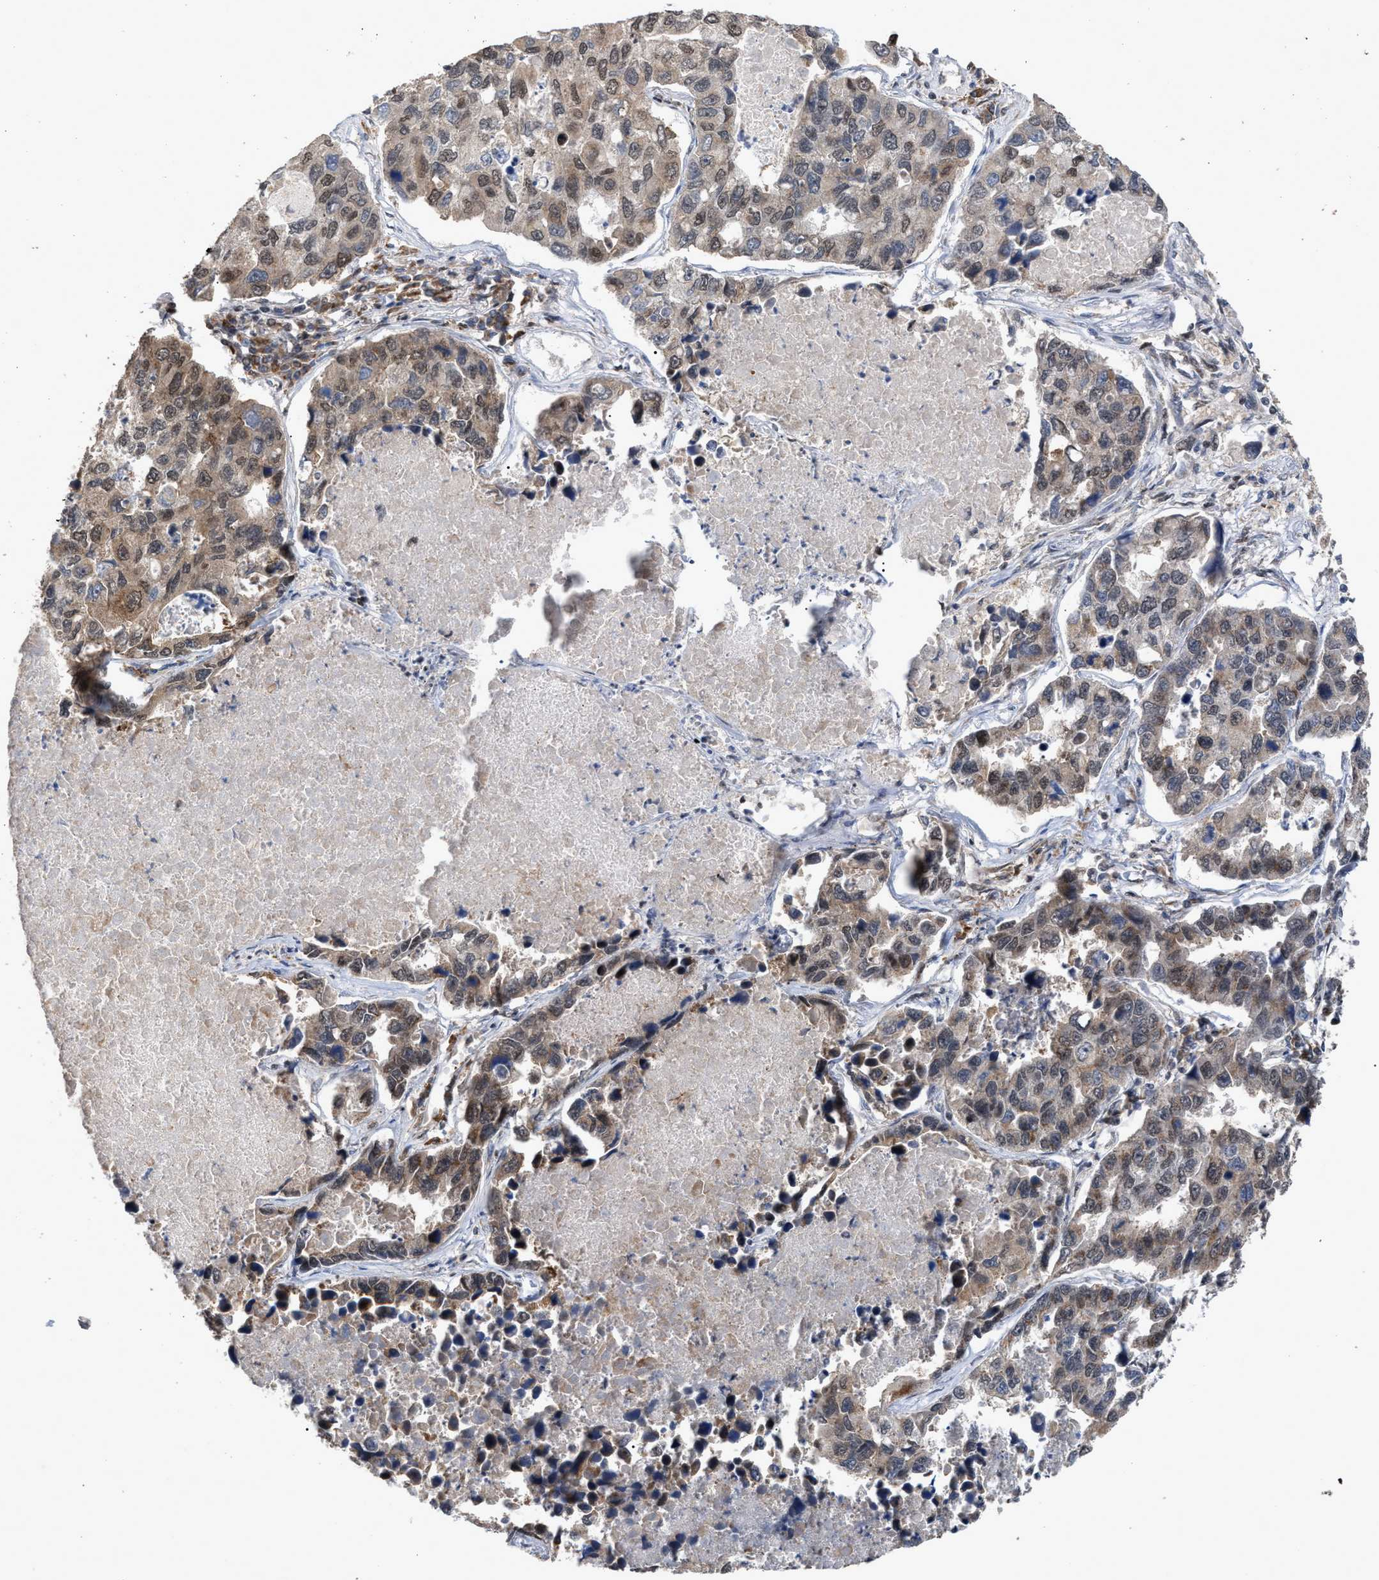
{"staining": {"intensity": "weak", "quantity": ">75%", "location": "cytoplasmic/membranous,nuclear"}, "tissue": "lung cancer", "cell_type": "Tumor cells", "image_type": "cancer", "snomed": [{"axis": "morphology", "description": "Adenocarcinoma, NOS"}, {"axis": "topography", "description": "Lung"}], "caption": "Tumor cells reveal low levels of weak cytoplasmic/membranous and nuclear positivity in about >75% of cells in human lung adenocarcinoma.", "gene": "MKNK2", "patient": {"sex": "male", "age": 64}}